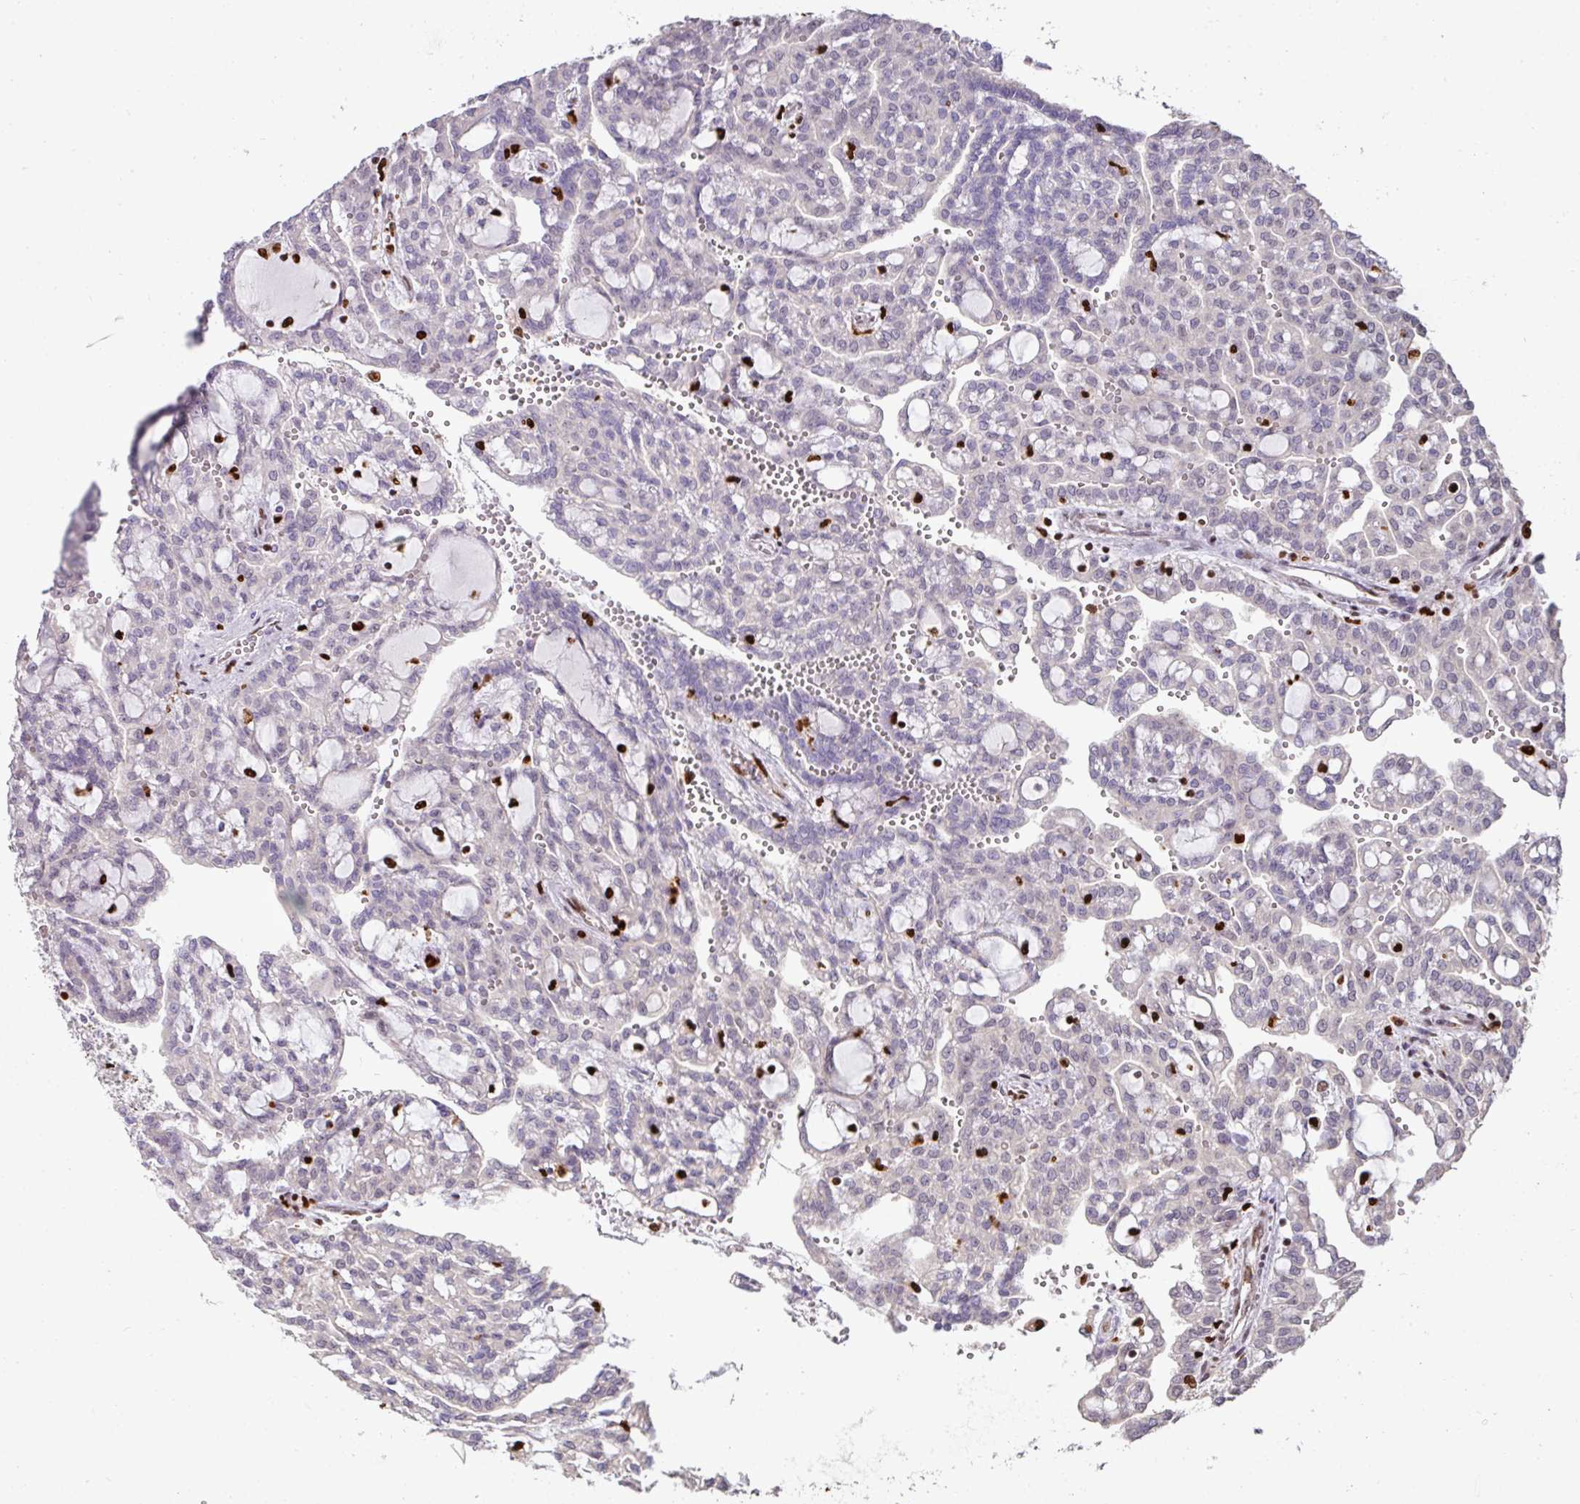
{"staining": {"intensity": "negative", "quantity": "none", "location": "none"}, "tissue": "renal cancer", "cell_type": "Tumor cells", "image_type": "cancer", "snomed": [{"axis": "morphology", "description": "Adenocarcinoma, NOS"}, {"axis": "topography", "description": "Kidney"}], "caption": "Human adenocarcinoma (renal) stained for a protein using immunohistochemistry (IHC) shows no expression in tumor cells.", "gene": "SAMHD1", "patient": {"sex": "male", "age": 63}}